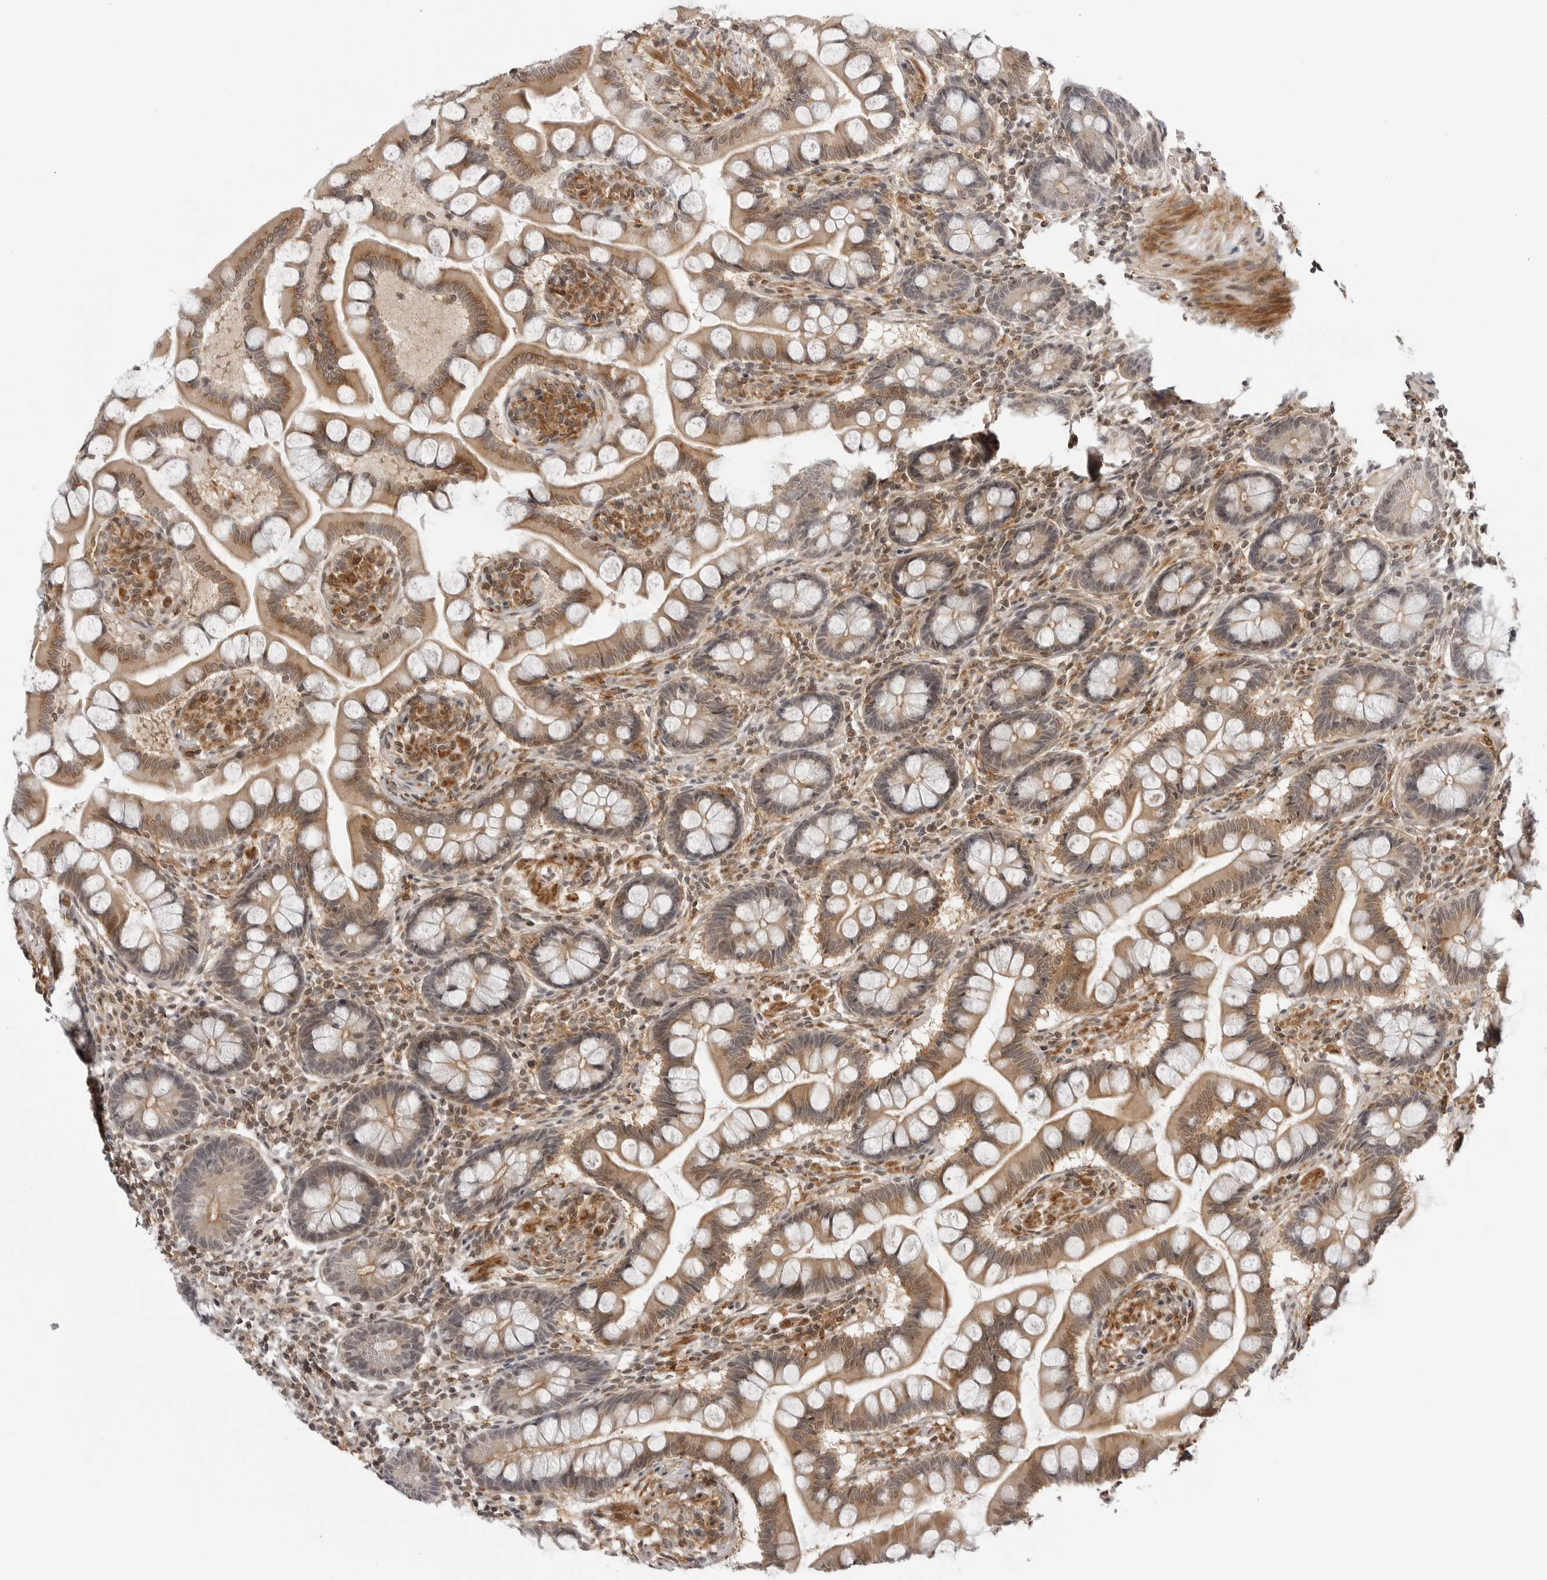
{"staining": {"intensity": "moderate", "quantity": ">75%", "location": "cytoplasmic/membranous,nuclear"}, "tissue": "small intestine", "cell_type": "Glandular cells", "image_type": "normal", "snomed": [{"axis": "morphology", "description": "Normal tissue, NOS"}, {"axis": "topography", "description": "Small intestine"}], "caption": "Moderate cytoplasmic/membranous,nuclear expression is identified in approximately >75% of glandular cells in unremarkable small intestine.", "gene": "MAP2K5", "patient": {"sex": "male", "age": 41}}